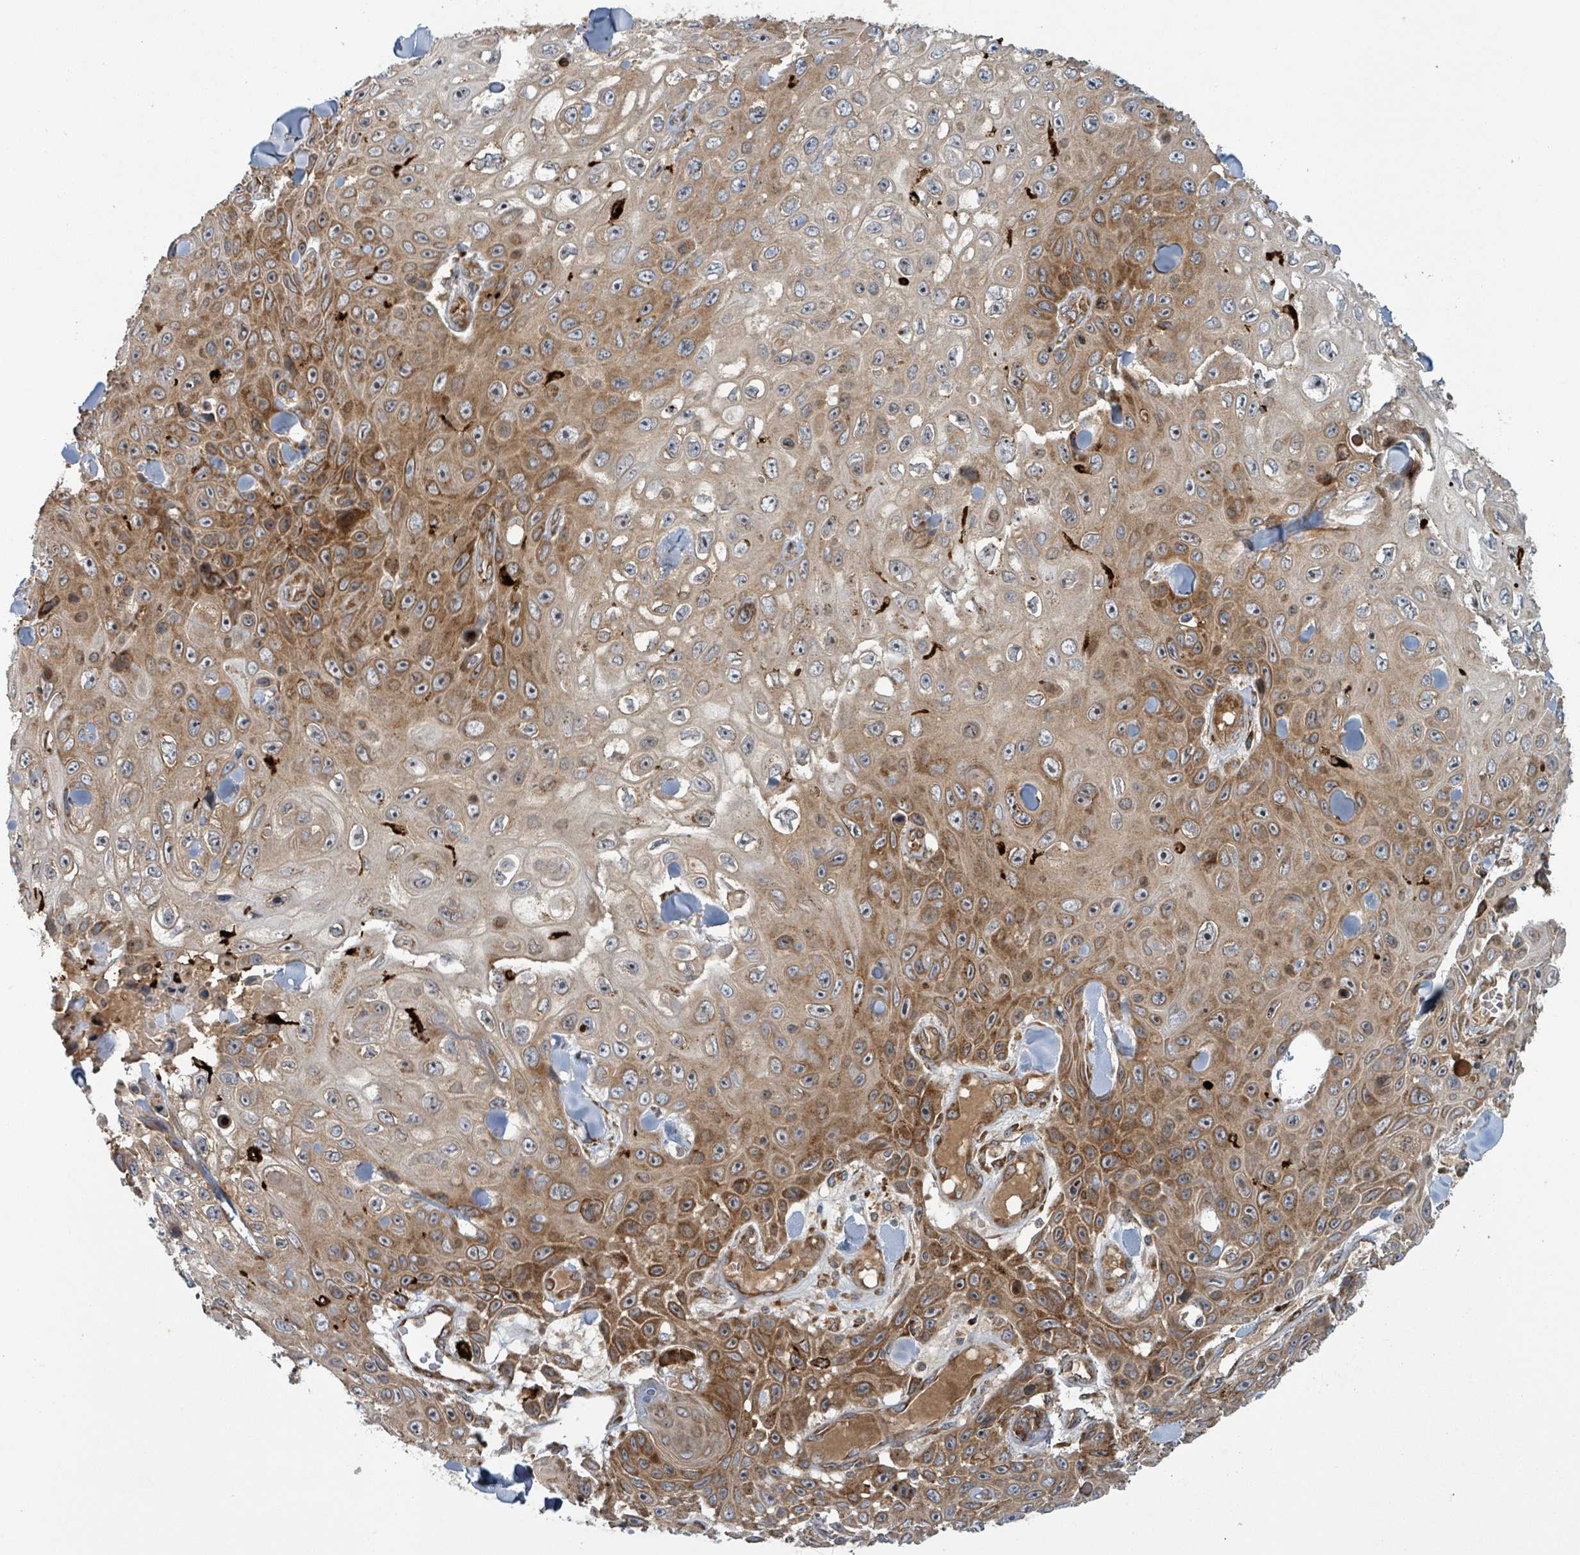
{"staining": {"intensity": "moderate", "quantity": ">75%", "location": "cytoplasmic/membranous"}, "tissue": "skin cancer", "cell_type": "Tumor cells", "image_type": "cancer", "snomed": [{"axis": "morphology", "description": "Squamous cell carcinoma, NOS"}, {"axis": "topography", "description": "Skin"}], "caption": "Immunohistochemistry photomicrograph of neoplastic tissue: human skin cancer (squamous cell carcinoma) stained using IHC demonstrates medium levels of moderate protein expression localized specifically in the cytoplasmic/membranous of tumor cells, appearing as a cytoplasmic/membranous brown color.", "gene": "OR51E1", "patient": {"sex": "male", "age": 82}}